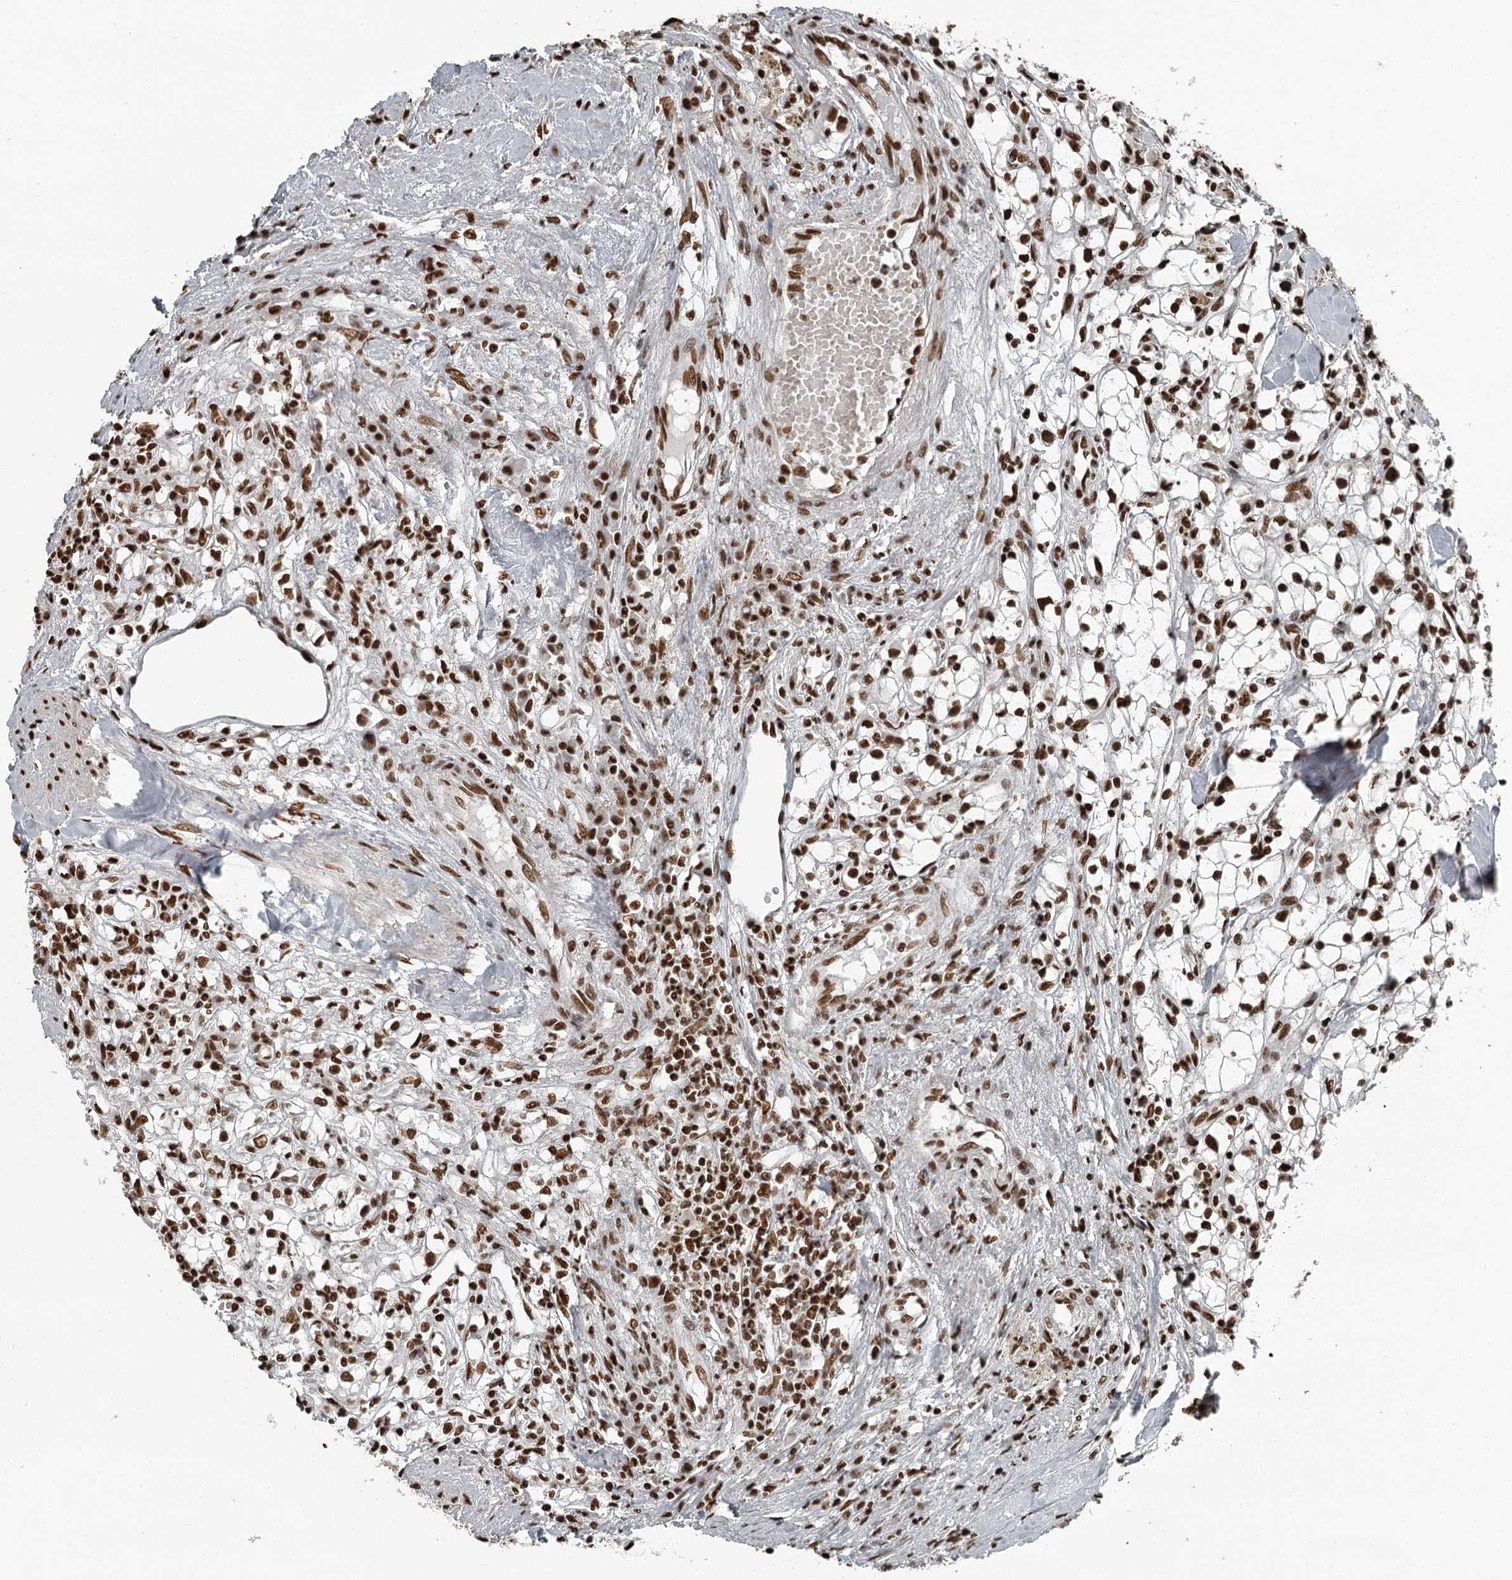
{"staining": {"intensity": "strong", "quantity": ">75%", "location": "nuclear"}, "tissue": "renal cancer", "cell_type": "Tumor cells", "image_type": "cancer", "snomed": [{"axis": "morphology", "description": "Adenocarcinoma, NOS"}, {"axis": "topography", "description": "Kidney"}], "caption": "High-power microscopy captured an immunohistochemistry (IHC) micrograph of renal cancer (adenocarcinoma), revealing strong nuclear expression in approximately >75% of tumor cells.", "gene": "RBBP7", "patient": {"sex": "male", "age": 56}}